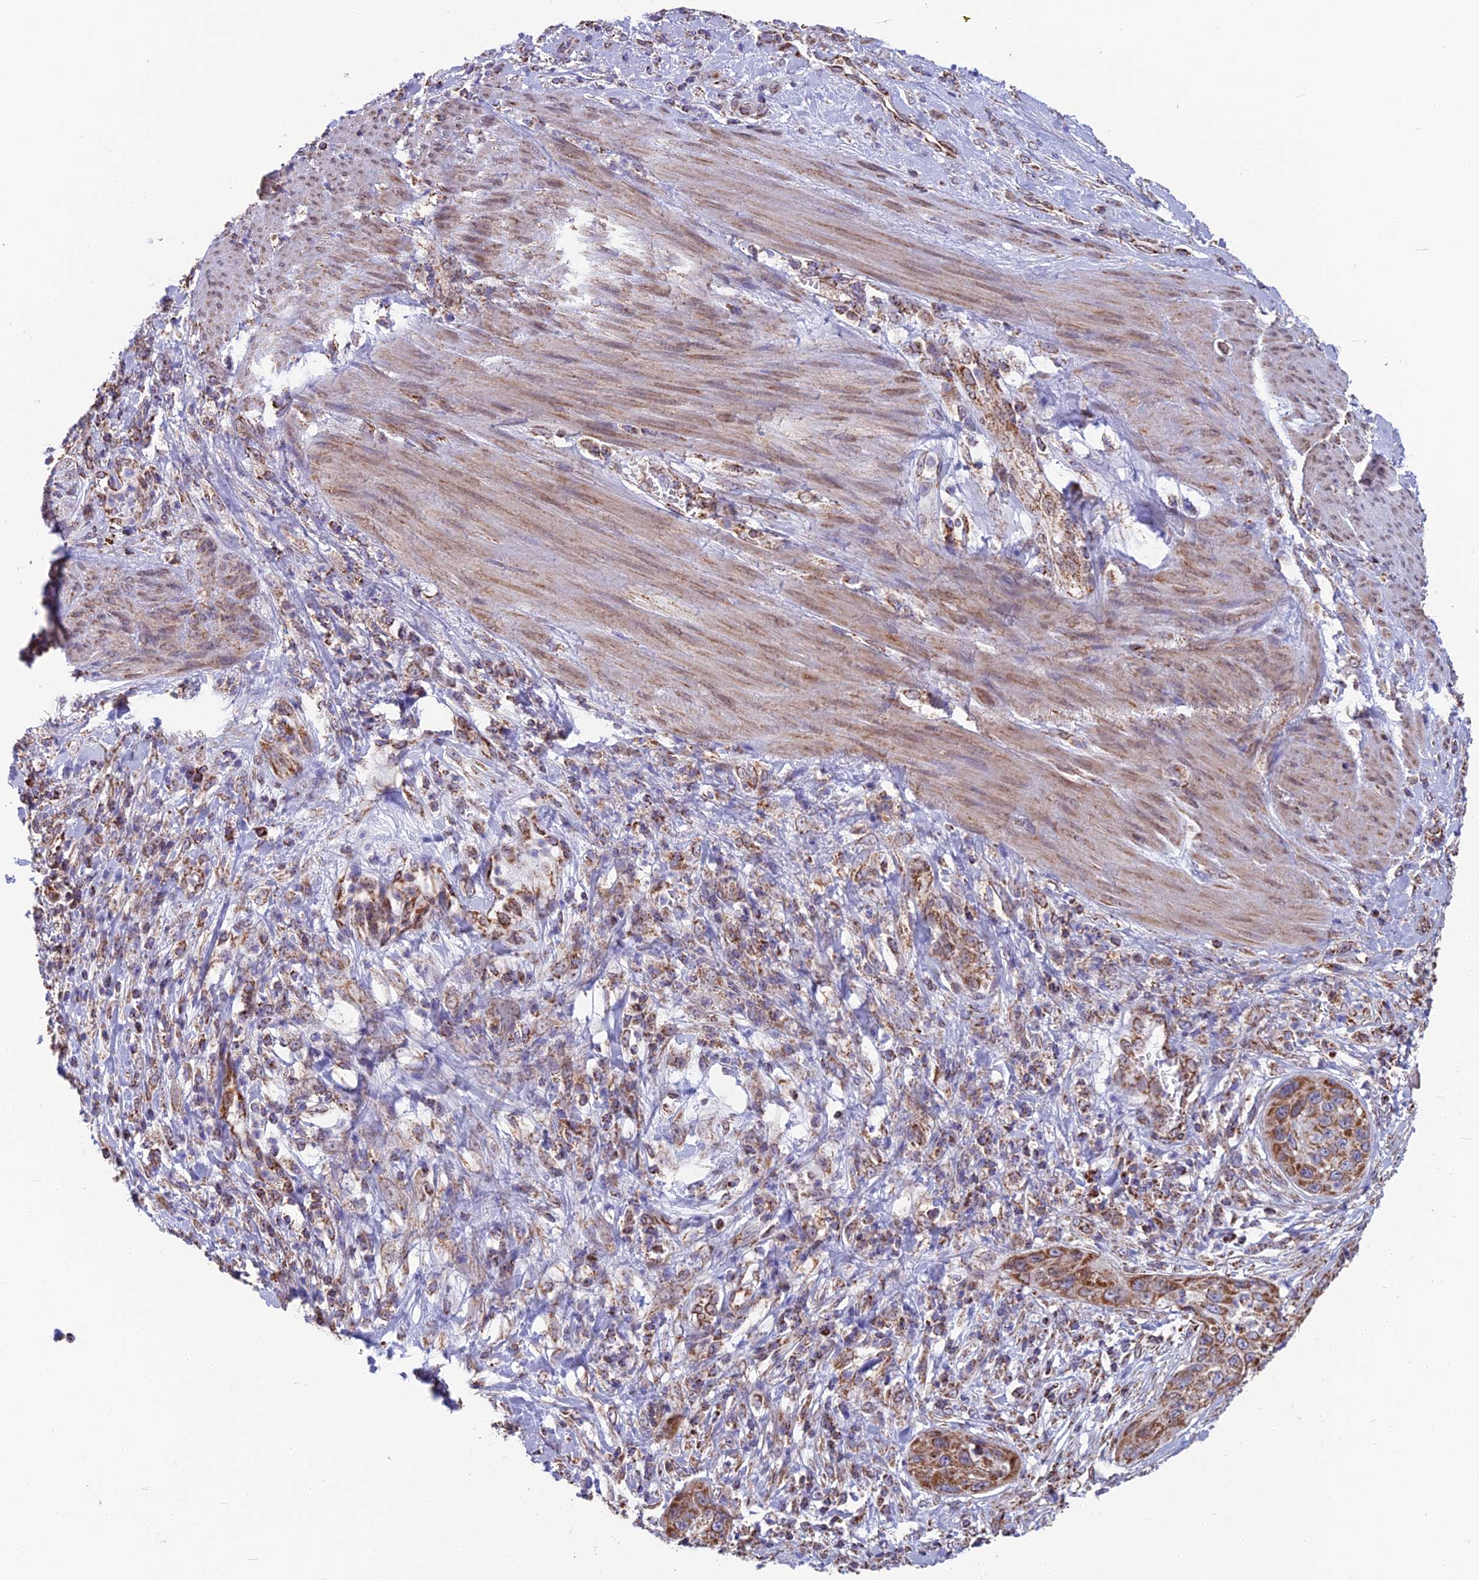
{"staining": {"intensity": "moderate", "quantity": "25%-75%", "location": "cytoplasmic/membranous"}, "tissue": "cervical cancer", "cell_type": "Tumor cells", "image_type": "cancer", "snomed": [{"axis": "morphology", "description": "Squamous cell carcinoma, NOS"}, {"axis": "topography", "description": "Cervix"}], "caption": "The immunohistochemical stain shows moderate cytoplasmic/membranous expression in tumor cells of cervical cancer (squamous cell carcinoma) tissue. Nuclei are stained in blue.", "gene": "CS", "patient": {"sex": "female", "age": 42}}